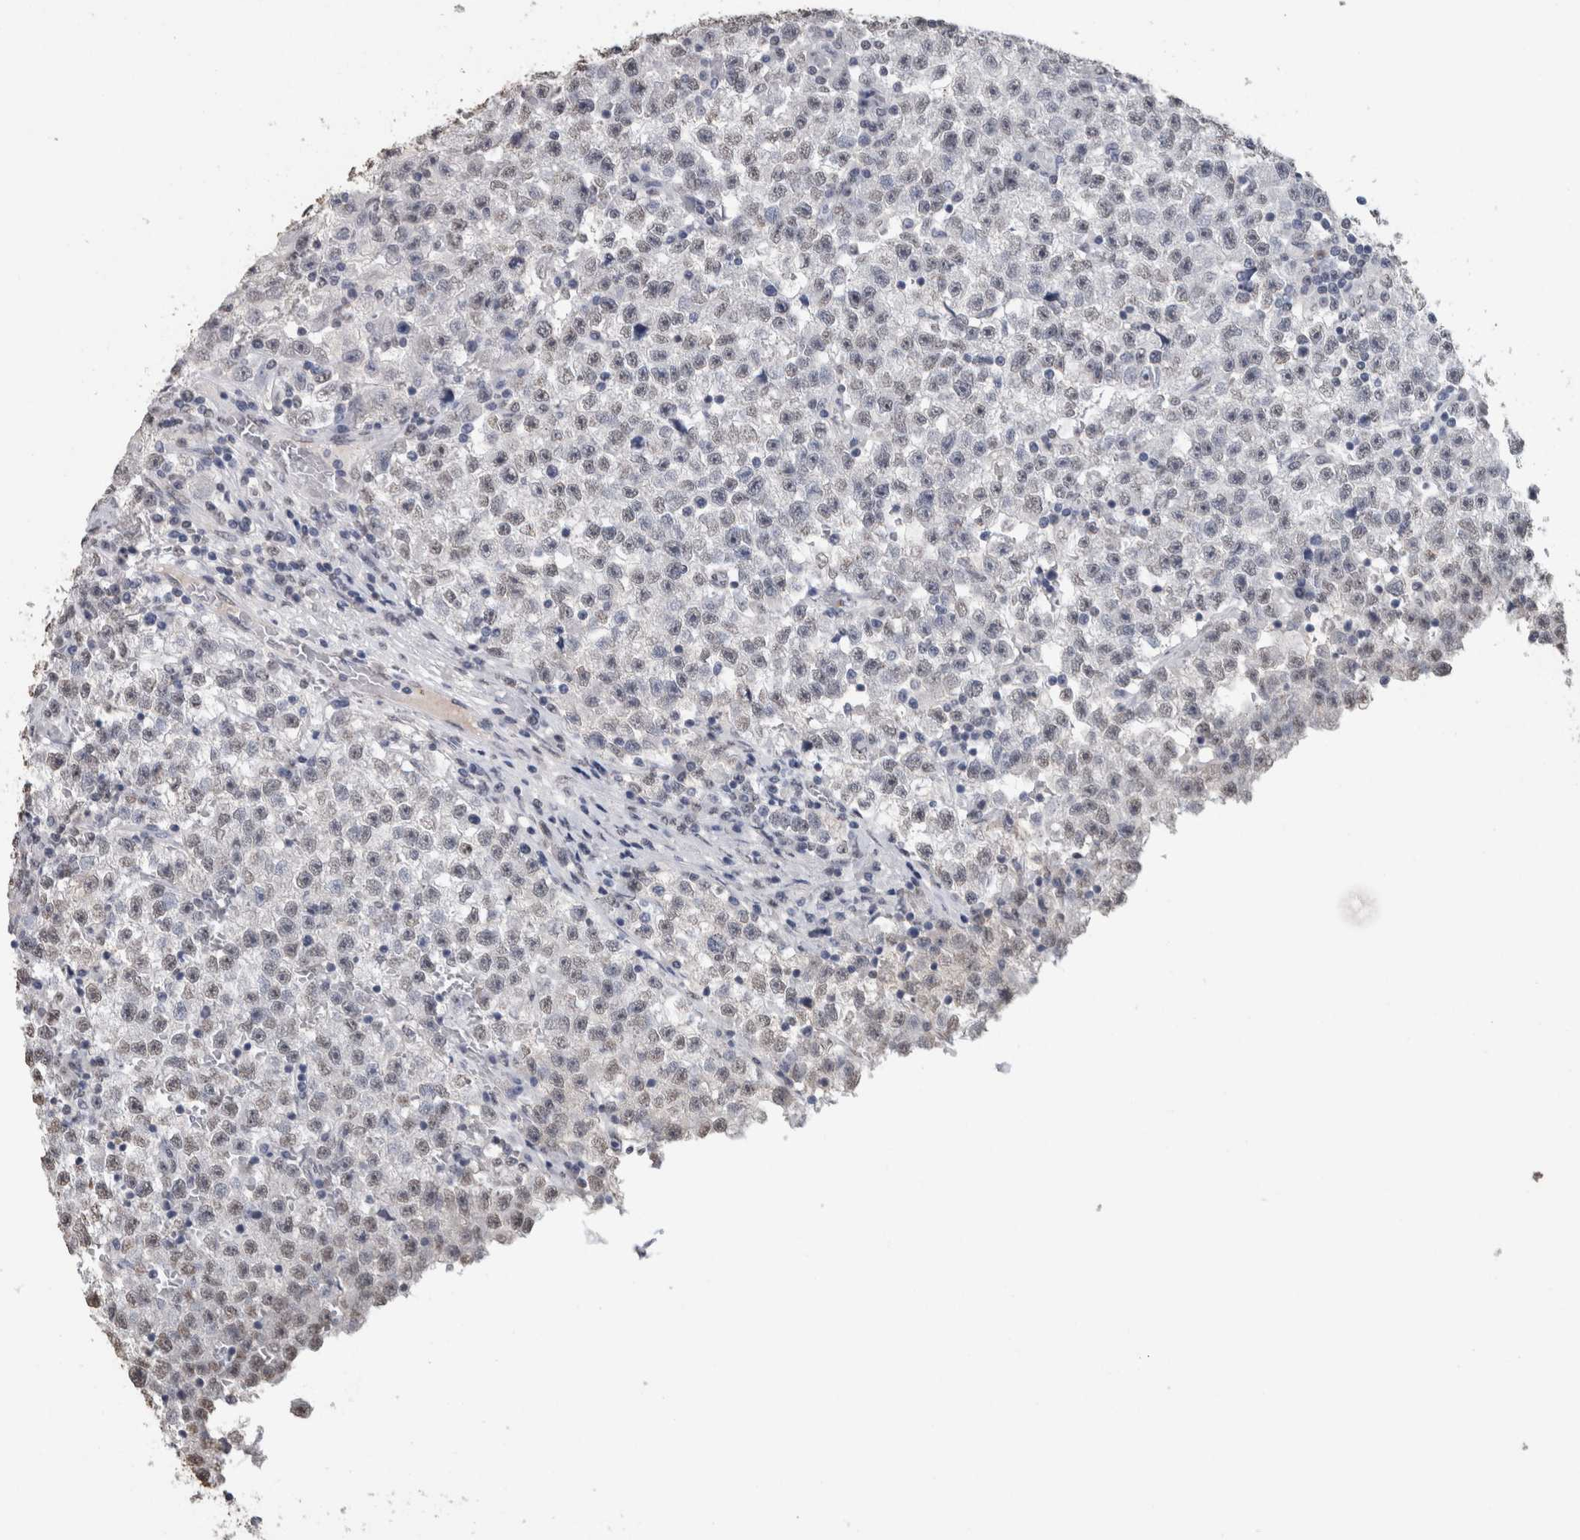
{"staining": {"intensity": "negative", "quantity": "none", "location": "none"}, "tissue": "testis cancer", "cell_type": "Tumor cells", "image_type": "cancer", "snomed": [{"axis": "morphology", "description": "Seminoma, NOS"}, {"axis": "topography", "description": "Testis"}], "caption": "Seminoma (testis) was stained to show a protein in brown. There is no significant positivity in tumor cells. The staining is performed using DAB (3,3'-diaminobenzidine) brown chromogen with nuclei counter-stained in using hematoxylin.", "gene": "LTBP1", "patient": {"sex": "male", "age": 22}}